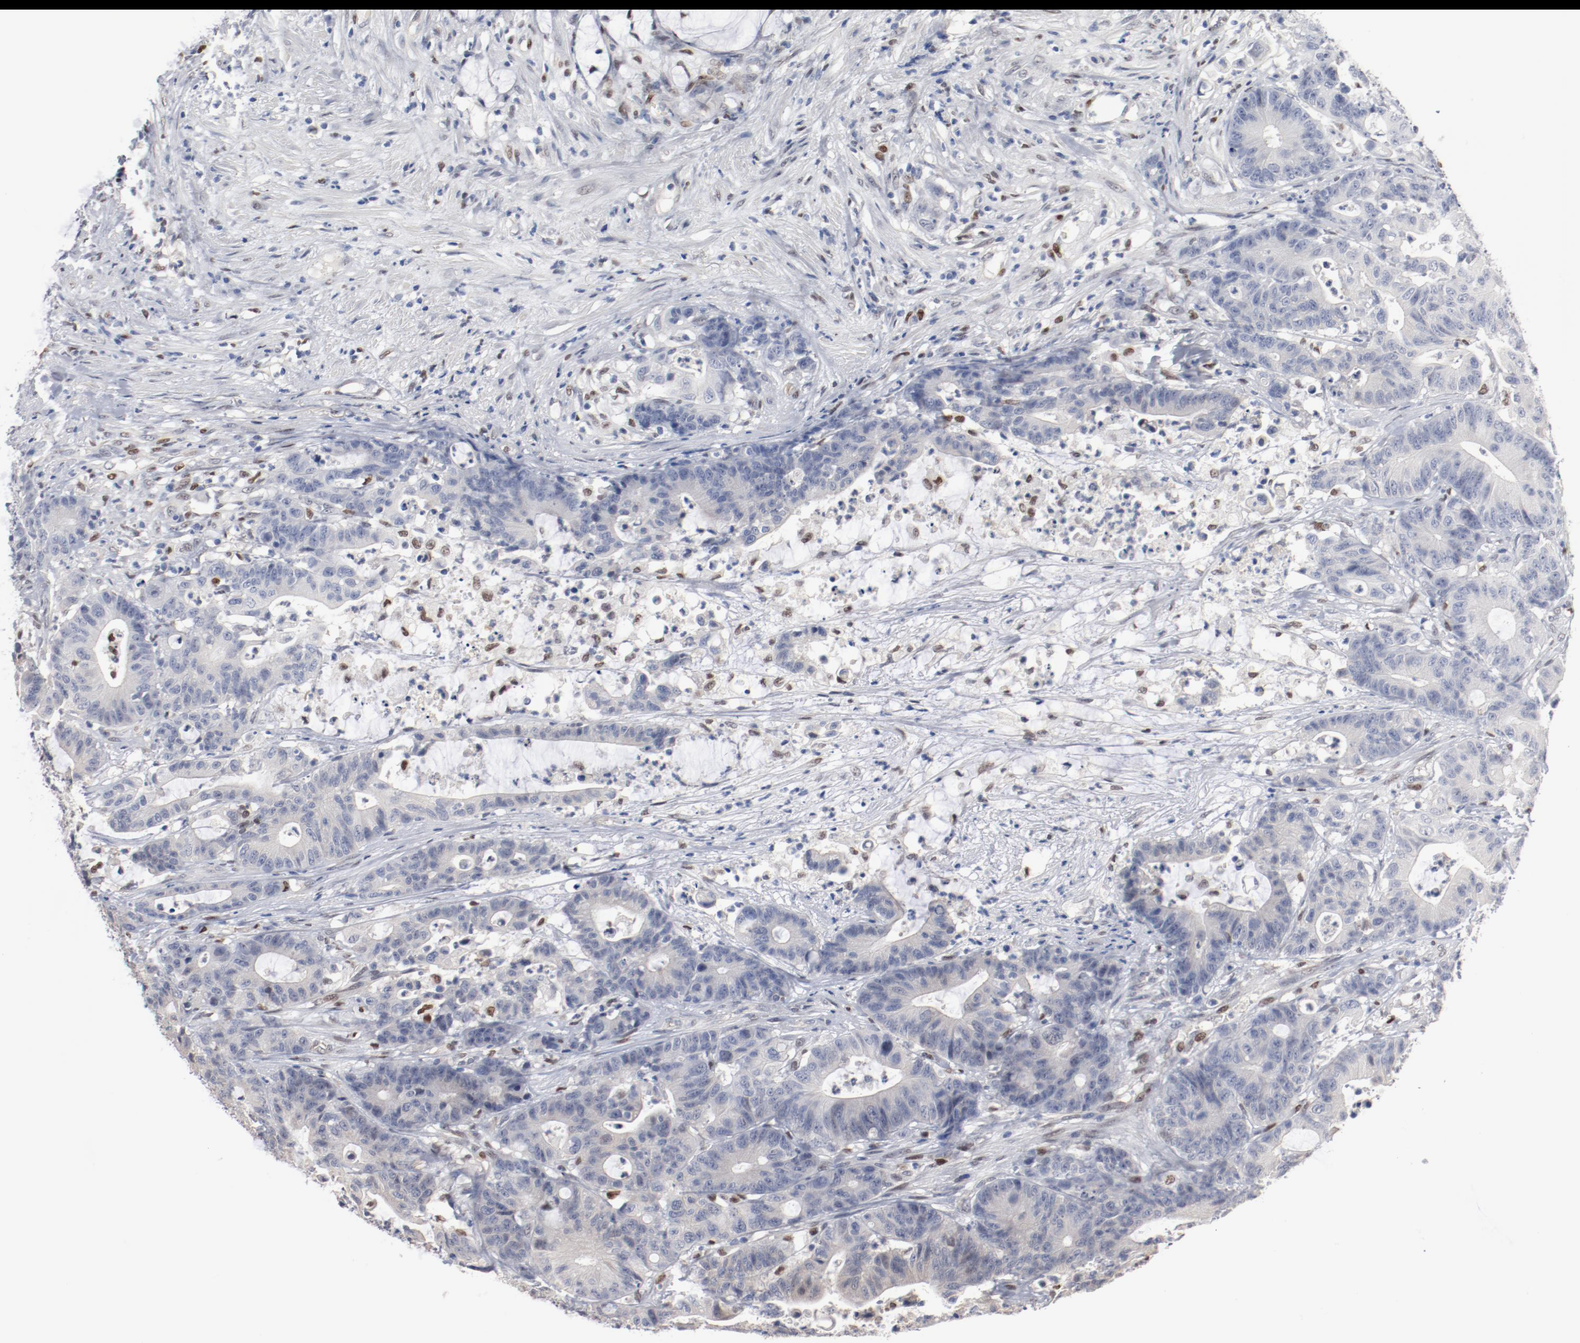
{"staining": {"intensity": "negative", "quantity": "none", "location": "none"}, "tissue": "colorectal cancer", "cell_type": "Tumor cells", "image_type": "cancer", "snomed": [{"axis": "morphology", "description": "Adenocarcinoma, NOS"}, {"axis": "topography", "description": "Colon"}], "caption": "Immunohistochemical staining of colorectal cancer shows no significant staining in tumor cells. (Brightfield microscopy of DAB IHC at high magnification).", "gene": "ZEB2", "patient": {"sex": "female", "age": 84}}